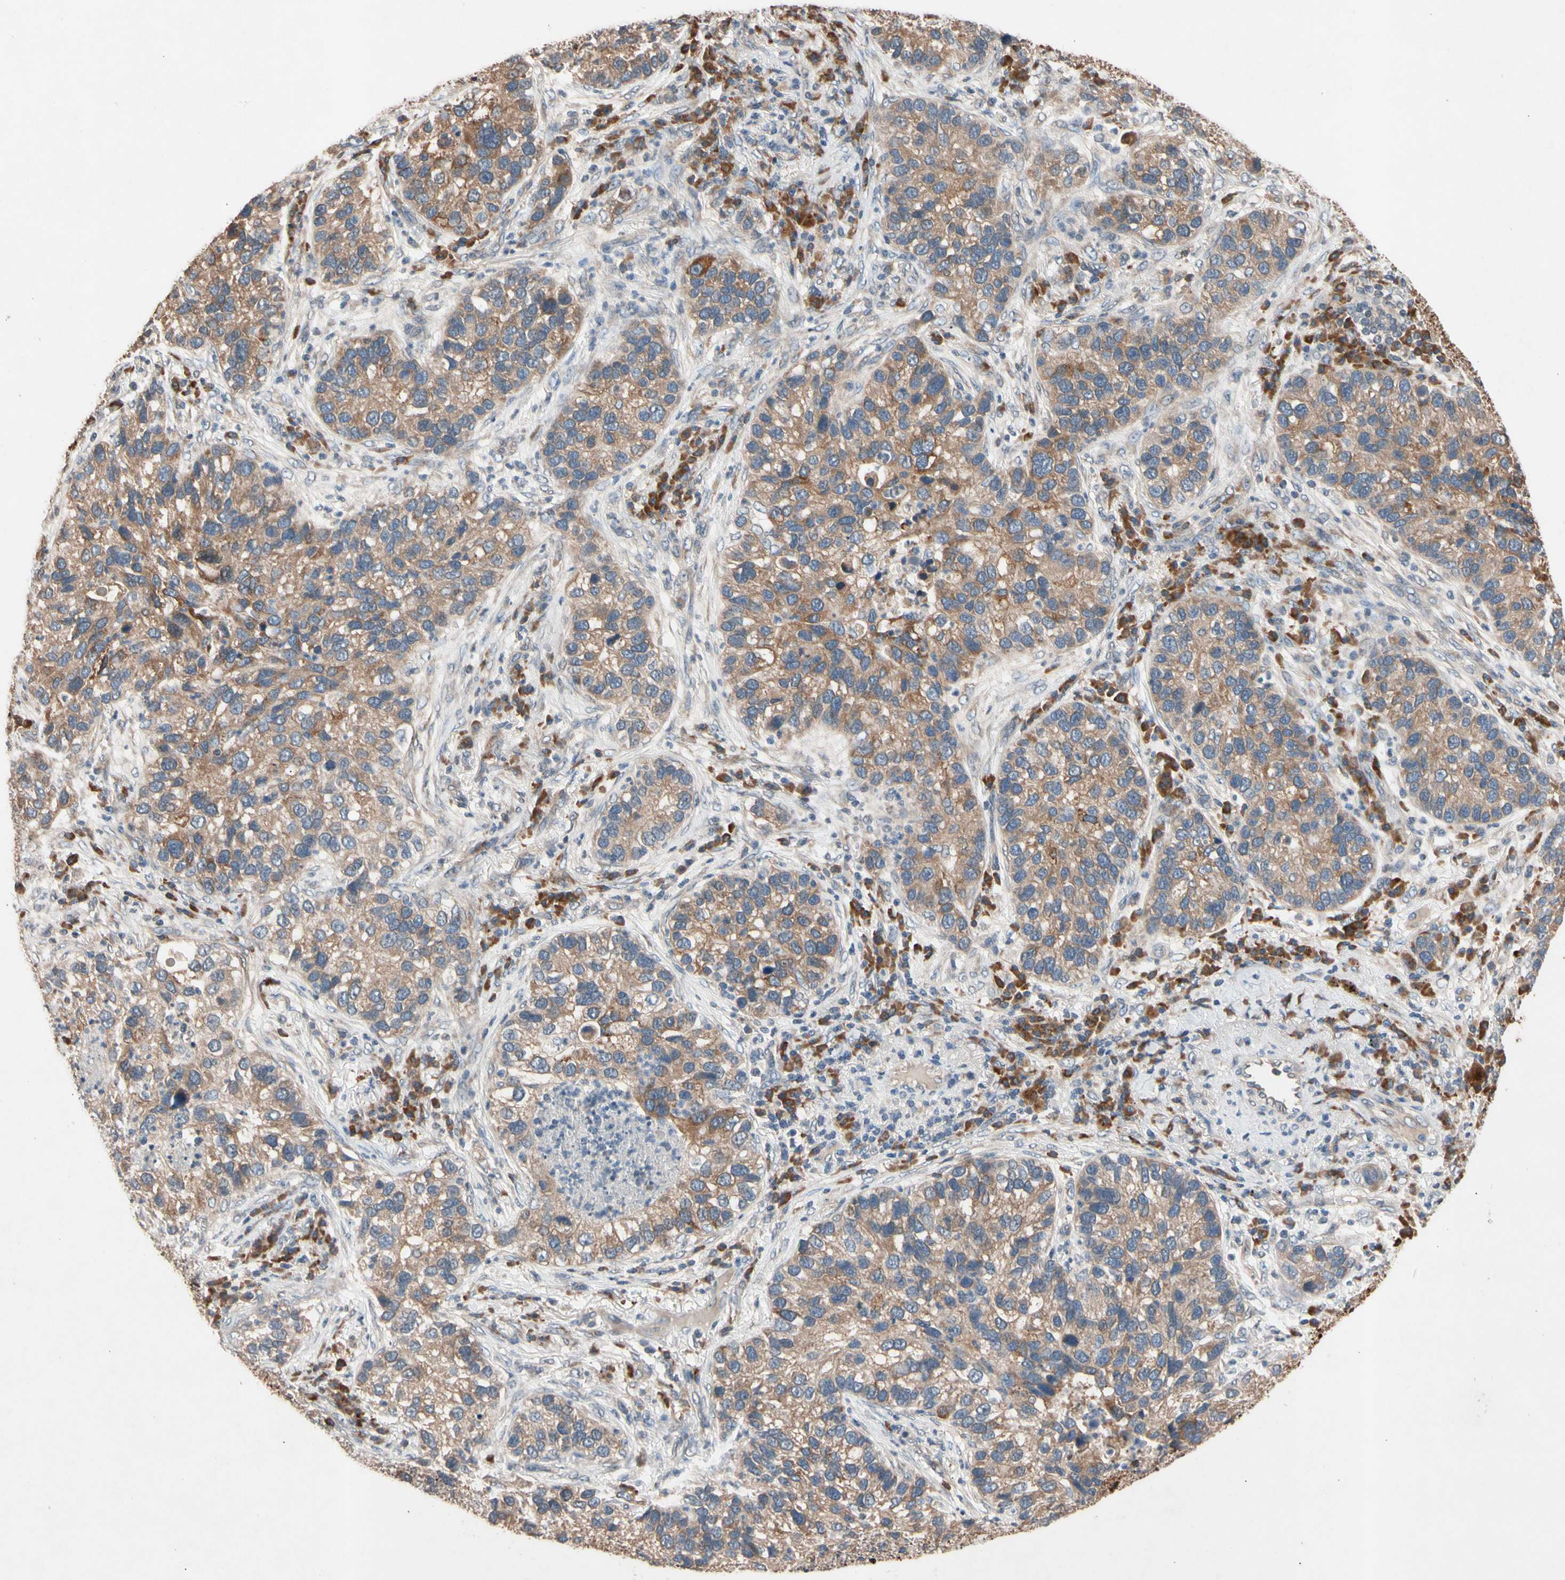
{"staining": {"intensity": "moderate", "quantity": ">75%", "location": "cytoplasmic/membranous"}, "tissue": "lung cancer", "cell_type": "Tumor cells", "image_type": "cancer", "snomed": [{"axis": "morphology", "description": "Normal tissue, NOS"}, {"axis": "morphology", "description": "Adenocarcinoma, NOS"}, {"axis": "topography", "description": "Bronchus"}, {"axis": "topography", "description": "Lung"}], "caption": "Lung cancer (adenocarcinoma) tissue displays moderate cytoplasmic/membranous staining in approximately >75% of tumor cells", "gene": "PRDX4", "patient": {"sex": "male", "age": 54}}